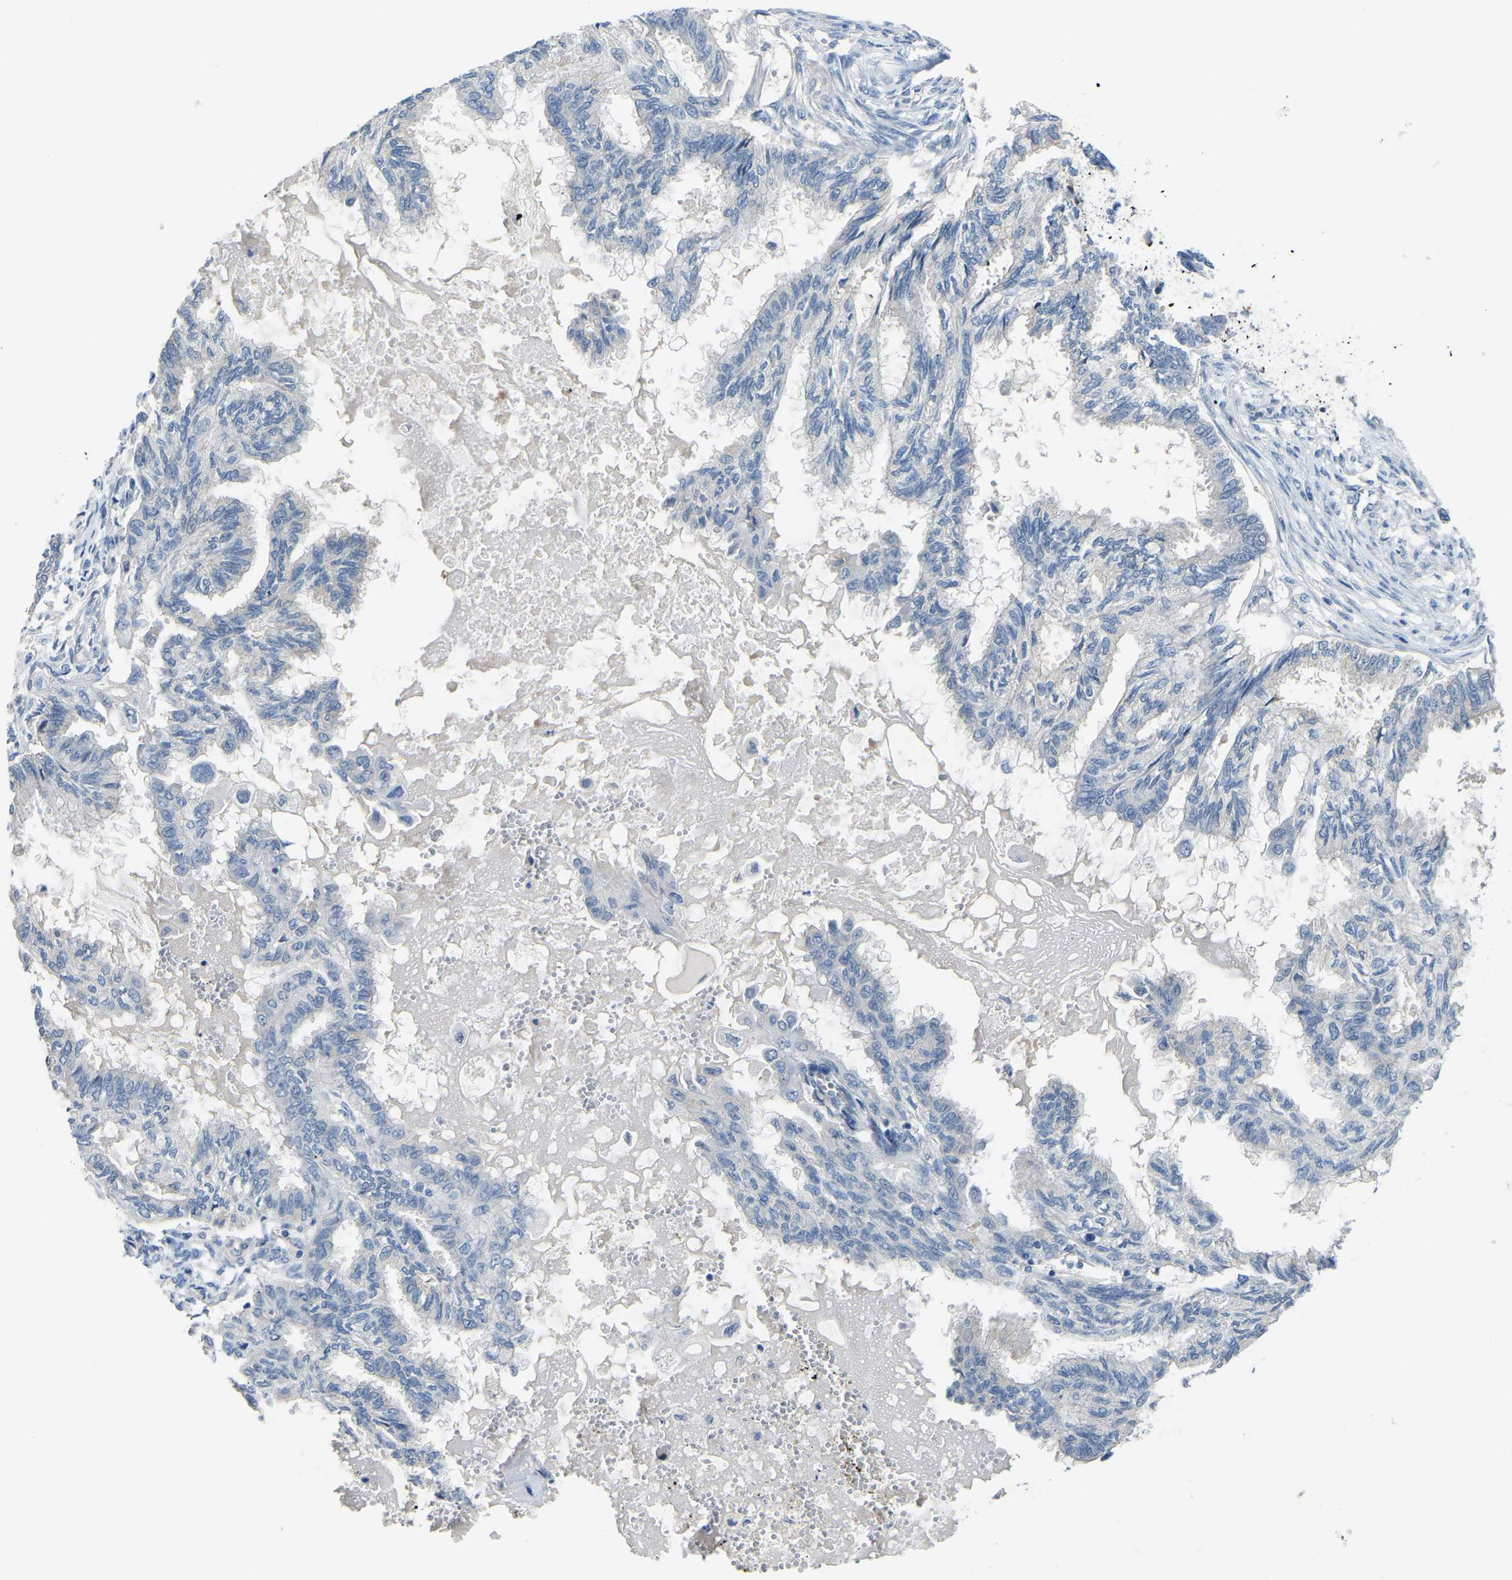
{"staining": {"intensity": "negative", "quantity": "none", "location": "none"}, "tissue": "cervical cancer", "cell_type": "Tumor cells", "image_type": "cancer", "snomed": [{"axis": "morphology", "description": "Normal tissue, NOS"}, {"axis": "morphology", "description": "Adenocarcinoma, NOS"}, {"axis": "topography", "description": "Cervix"}, {"axis": "topography", "description": "Endometrium"}], "caption": "Cervical cancer was stained to show a protein in brown. There is no significant expression in tumor cells. Nuclei are stained in blue.", "gene": "HIGD2B", "patient": {"sex": "female", "age": 86}}